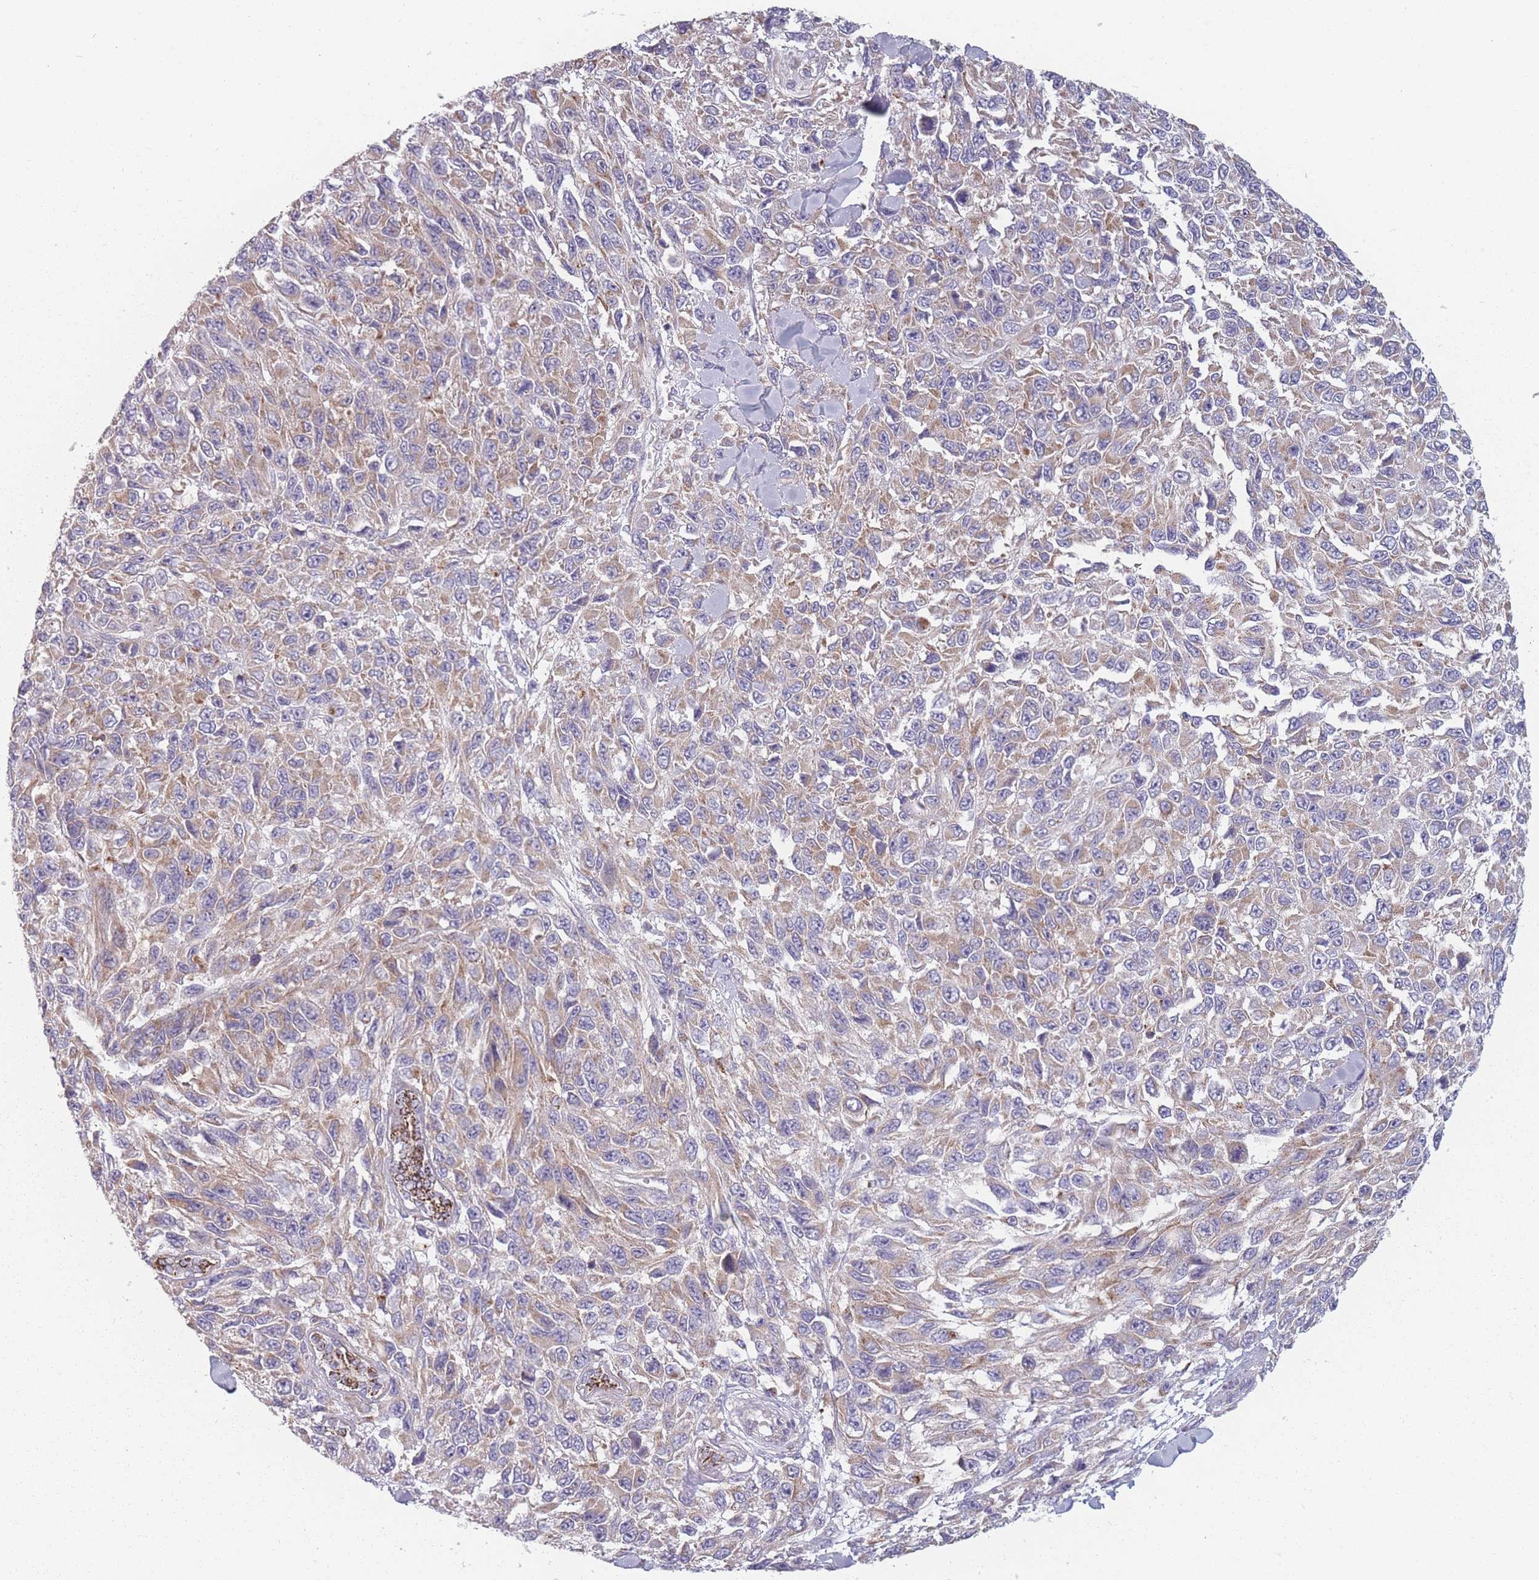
{"staining": {"intensity": "weak", "quantity": ">75%", "location": "cytoplasmic/membranous"}, "tissue": "melanoma", "cell_type": "Tumor cells", "image_type": "cancer", "snomed": [{"axis": "morphology", "description": "Malignant melanoma, NOS"}, {"axis": "topography", "description": "Skin"}], "caption": "IHC micrograph of melanoma stained for a protein (brown), which shows low levels of weak cytoplasmic/membranous positivity in approximately >75% of tumor cells.", "gene": "PEX11B", "patient": {"sex": "female", "age": 96}}